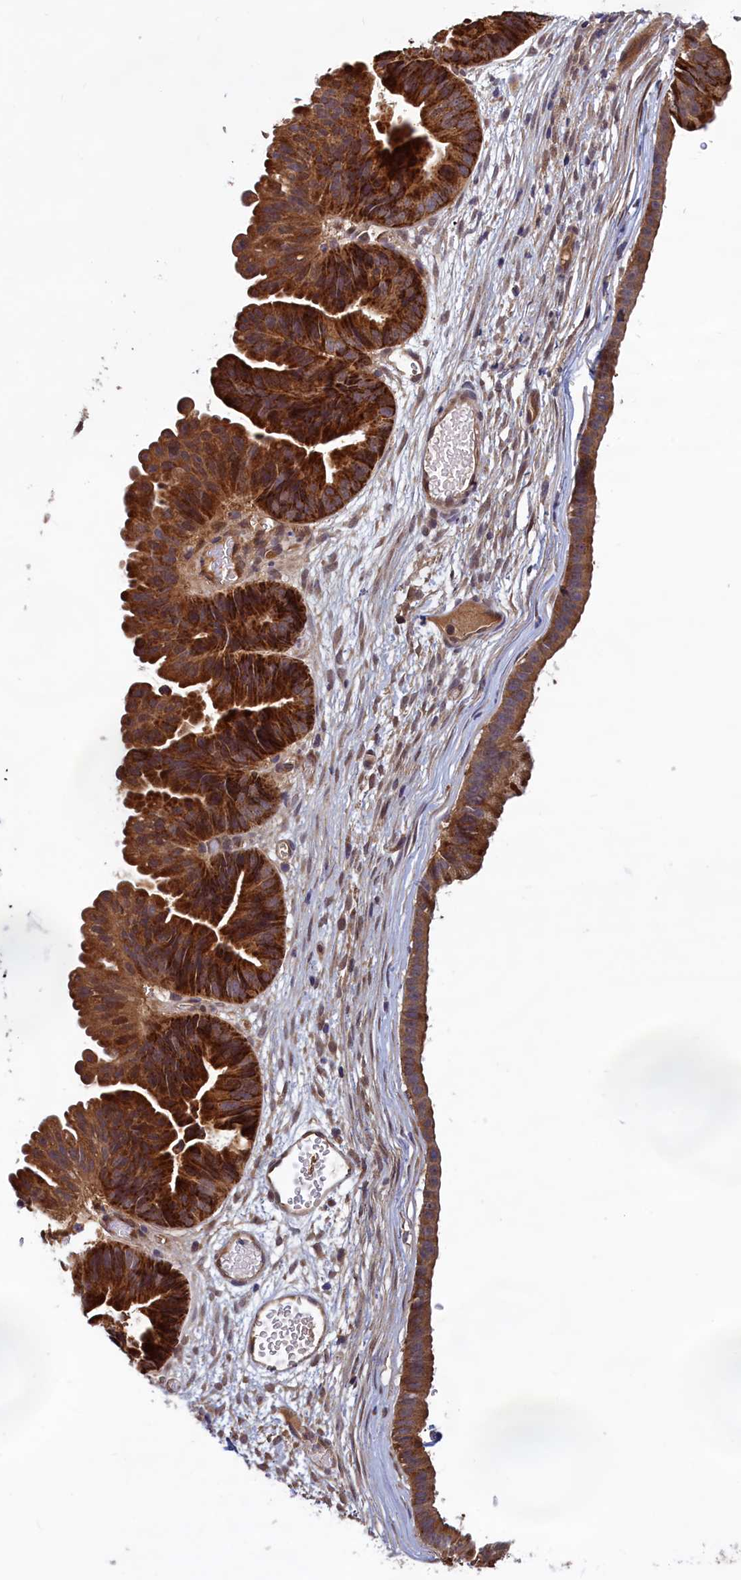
{"staining": {"intensity": "strong", "quantity": ">75%", "location": "cytoplasmic/membranous"}, "tissue": "ovarian cancer", "cell_type": "Tumor cells", "image_type": "cancer", "snomed": [{"axis": "morphology", "description": "Cystadenocarcinoma, mucinous, NOS"}, {"axis": "topography", "description": "Ovary"}], "caption": "This is a histology image of IHC staining of ovarian mucinous cystadenocarcinoma, which shows strong positivity in the cytoplasmic/membranous of tumor cells.", "gene": "CCDC15", "patient": {"sex": "female", "age": 61}}